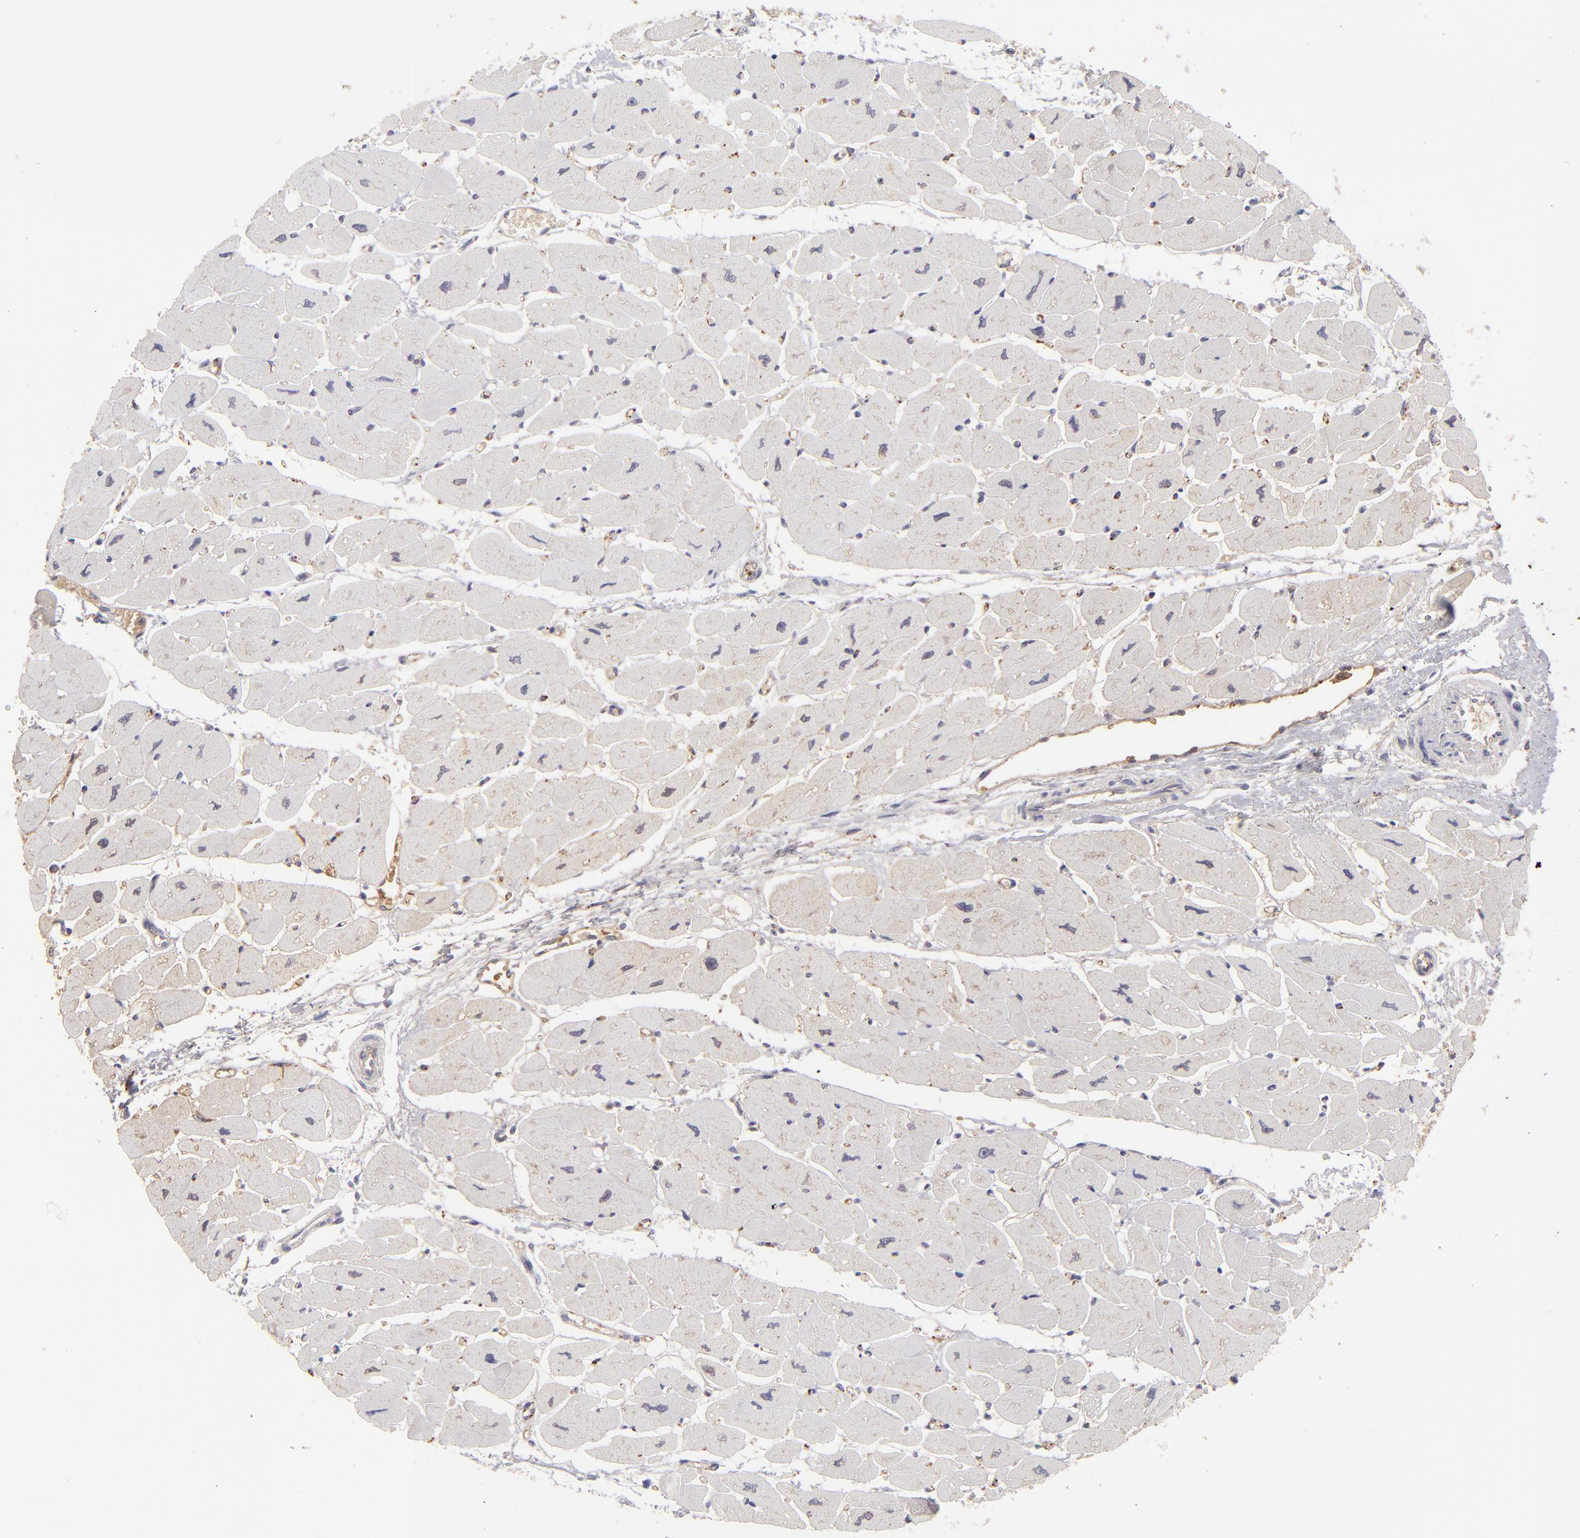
{"staining": {"intensity": "negative", "quantity": "none", "location": "none"}, "tissue": "heart muscle", "cell_type": "Cardiomyocytes", "image_type": "normal", "snomed": [{"axis": "morphology", "description": "Normal tissue, NOS"}, {"axis": "topography", "description": "Heart"}], "caption": "The micrograph shows no staining of cardiomyocytes in unremarkable heart muscle. (DAB (3,3'-diaminobenzidine) IHC with hematoxylin counter stain).", "gene": "ABCC4", "patient": {"sex": "female", "age": 54}}